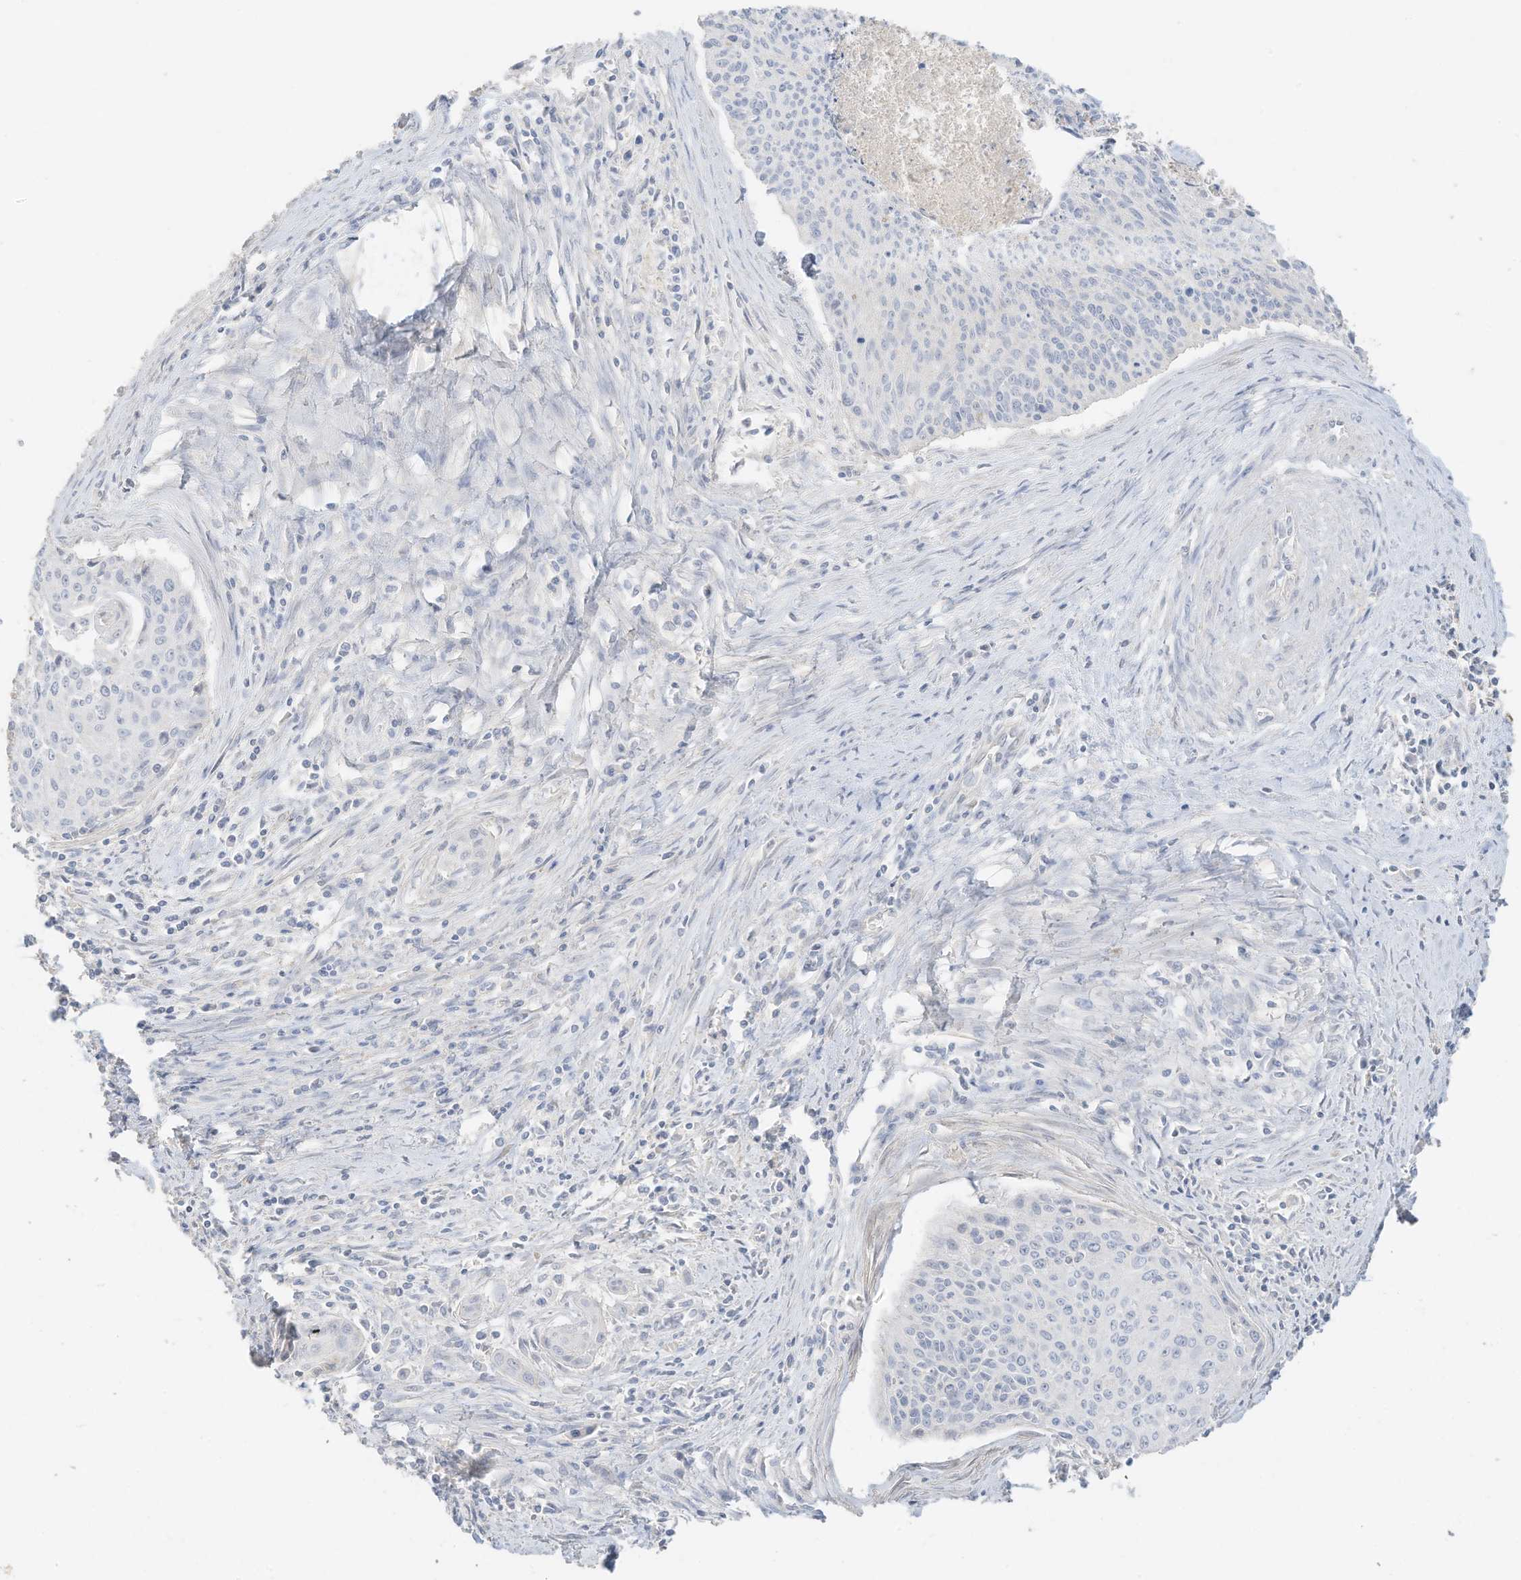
{"staining": {"intensity": "negative", "quantity": "none", "location": "none"}, "tissue": "cervical cancer", "cell_type": "Tumor cells", "image_type": "cancer", "snomed": [{"axis": "morphology", "description": "Squamous cell carcinoma, NOS"}, {"axis": "topography", "description": "Cervix"}], "caption": "Tumor cells show no significant expression in cervical squamous cell carcinoma.", "gene": "ZBTB41", "patient": {"sex": "female", "age": 55}}